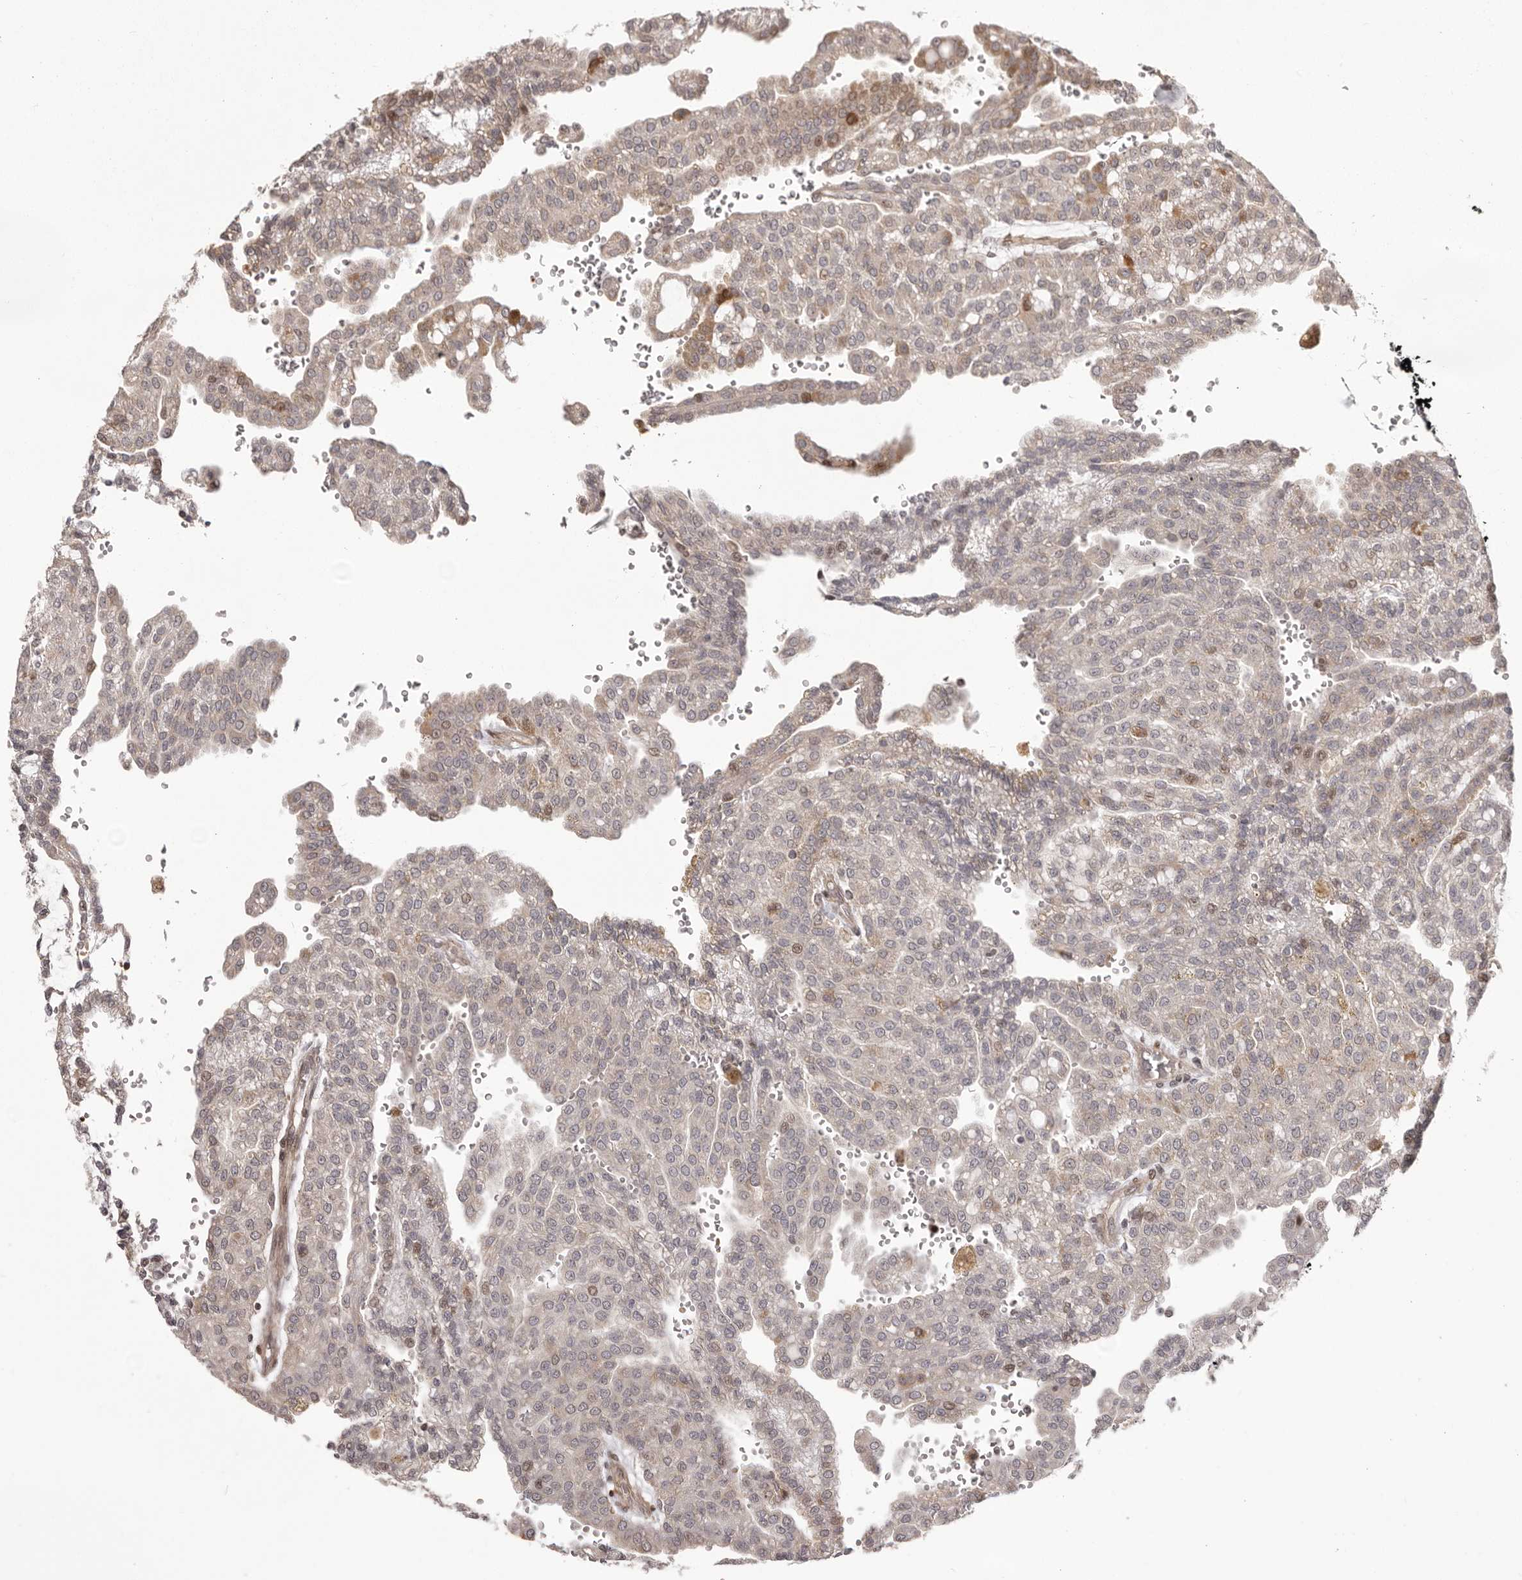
{"staining": {"intensity": "moderate", "quantity": "<25%", "location": "nuclear"}, "tissue": "renal cancer", "cell_type": "Tumor cells", "image_type": "cancer", "snomed": [{"axis": "morphology", "description": "Adenocarcinoma, NOS"}, {"axis": "topography", "description": "Kidney"}], "caption": "Renal cancer stained with a protein marker demonstrates moderate staining in tumor cells.", "gene": "GFOD1", "patient": {"sex": "male", "age": 63}}